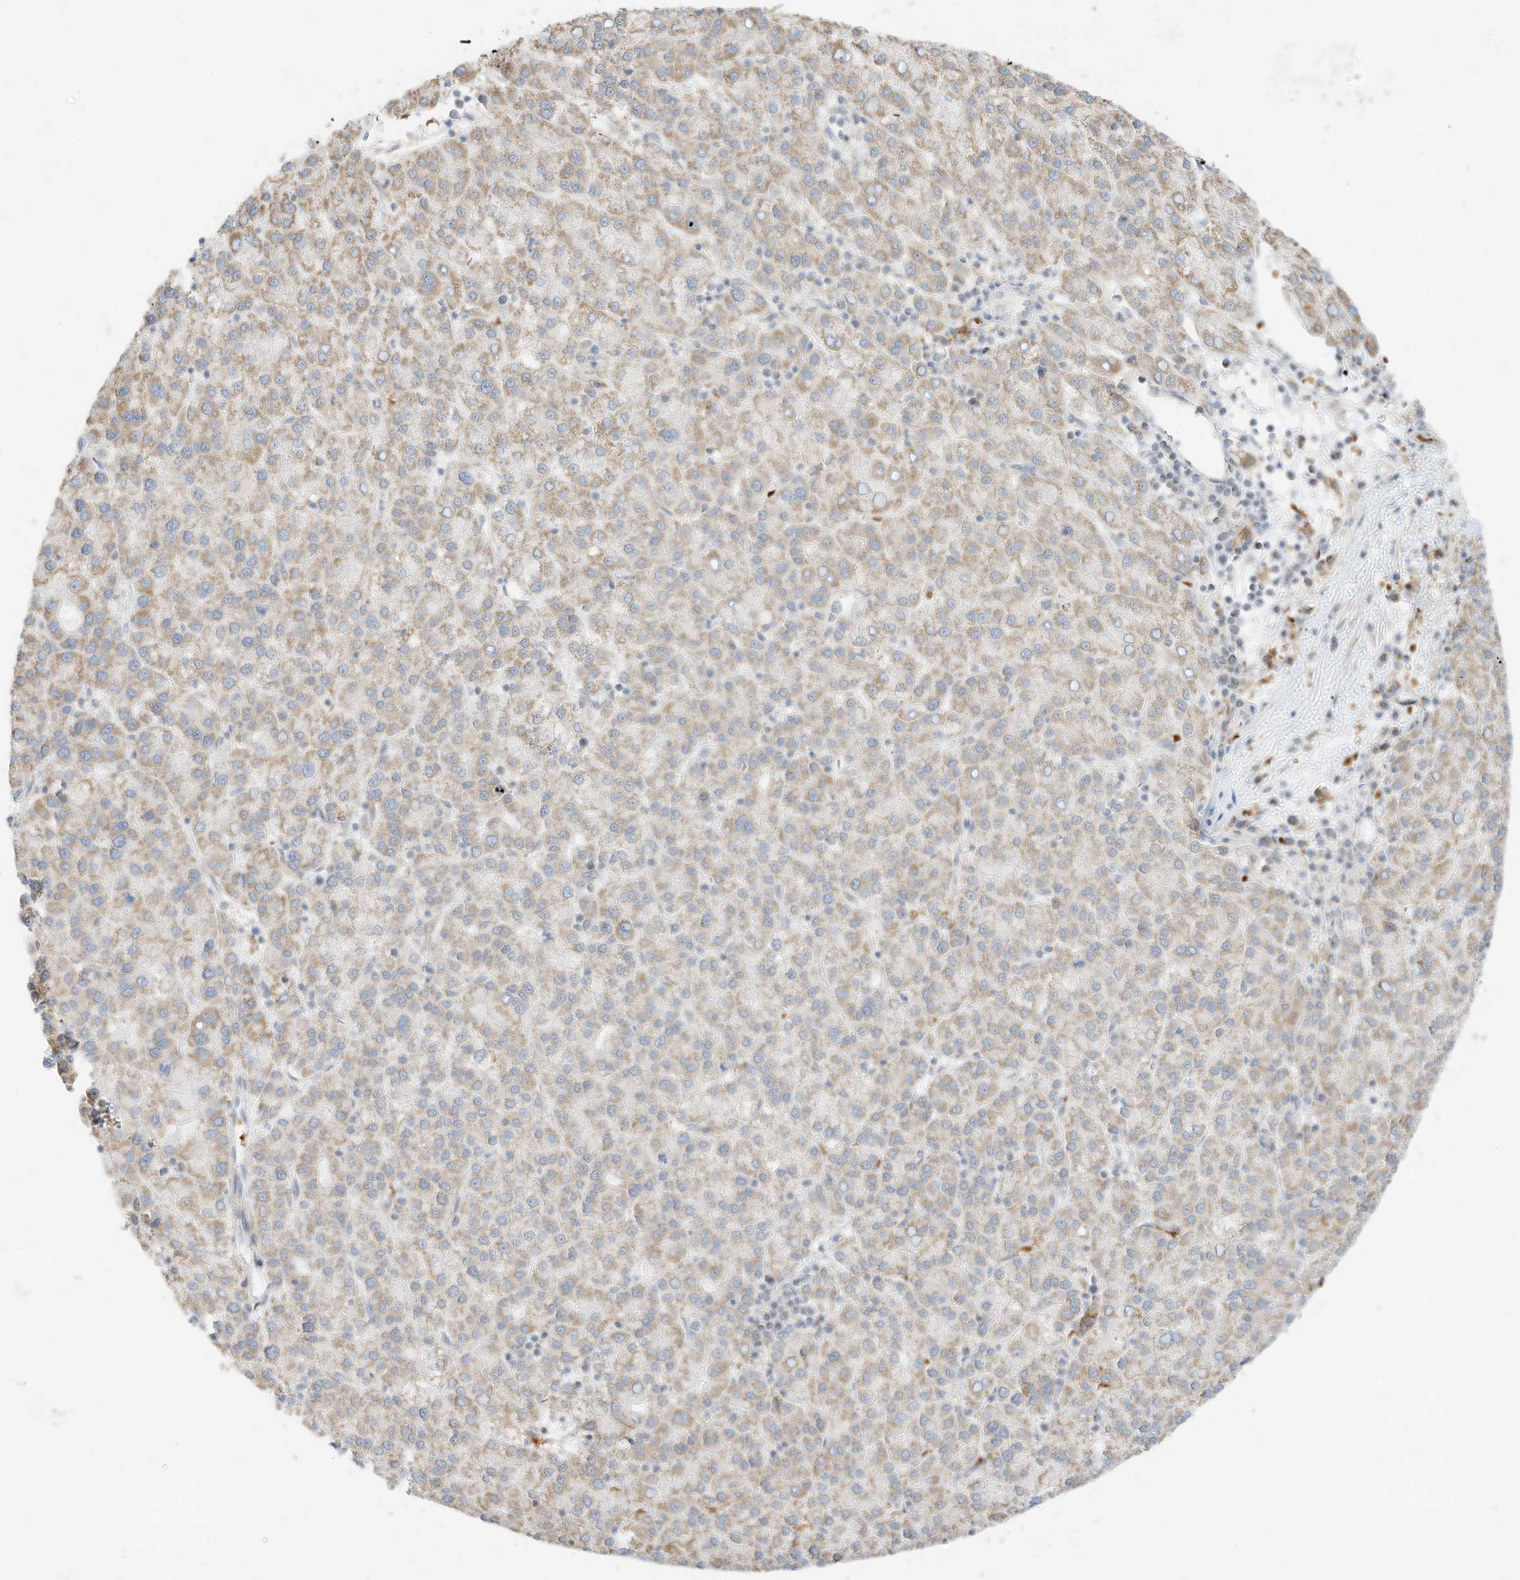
{"staining": {"intensity": "weak", "quantity": ">75%", "location": "cytoplasmic/membranous"}, "tissue": "liver cancer", "cell_type": "Tumor cells", "image_type": "cancer", "snomed": [{"axis": "morphology", "description": "Carcinoma, Hepatocellular, NOS"}, {"axis": "topography", "description": "Liver"}], "caption": "Immunohistochemical staining of human liver cancer reveals weak cytoplasmic/membranous protein positivity in about >75% of tumor cells.", "gene": "MTUS2", "patient": {"sex": "female", "age": 58}}